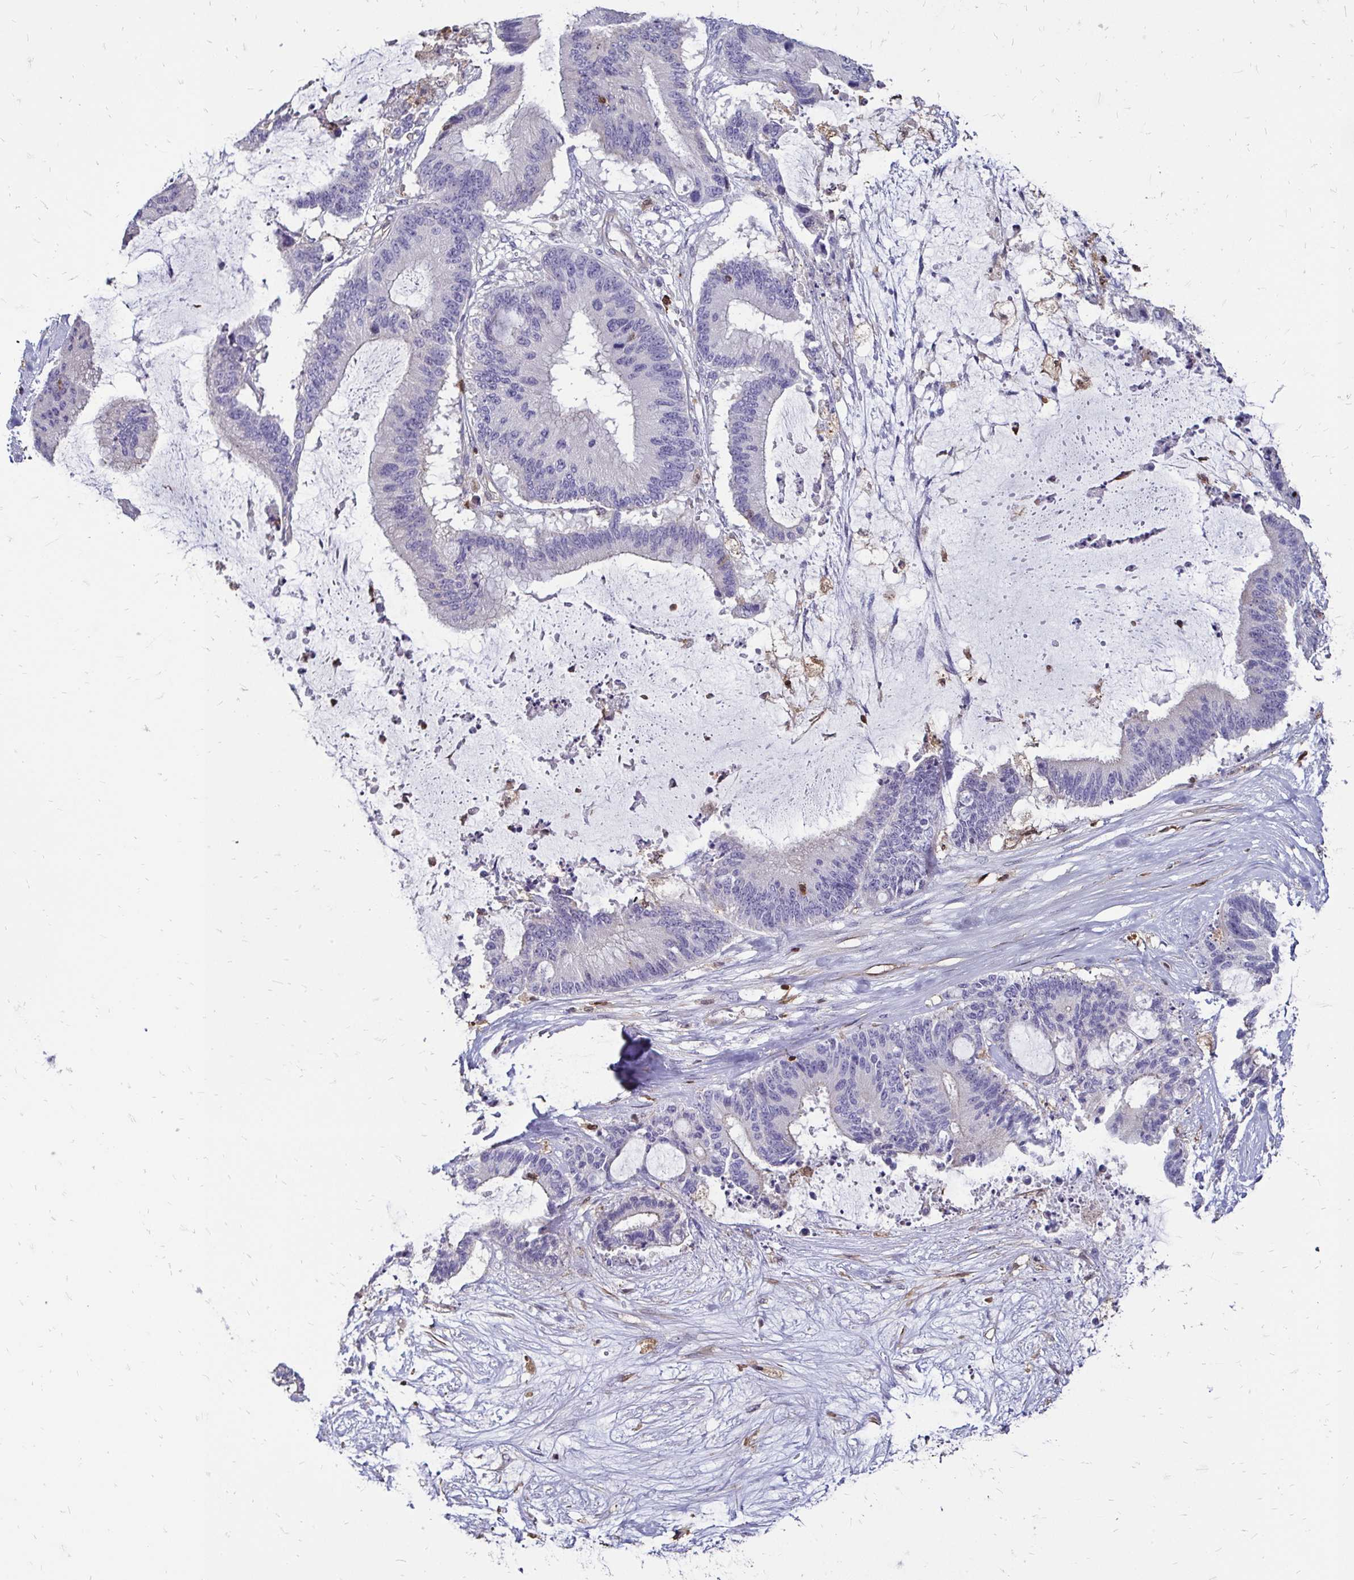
{"staining": {"intensity": "negative", "quantity": "none", "location": "none"}, "tissue": "liver cancer", "cell_type": "Tumor cells", "image_type": "cancer", "snomed": [{"axis": "morphology", "description": "Normal tissue, NOS"}, {"axis": "morphology", "description": "Cholangiocarcinoma"}, {"axis": "topography", "description": "Liver"}, {"axis": "topography", "description": "Peripheral nerve tissue"}], "caption": "Cholangiocarcinoma (liver) was stained to show a protein in brown. There is no significant positivity in tumor cells. Nuclei are stained in blue.", "gene": "ZFP1", "patient": {"sex": "female", "age": 73}}